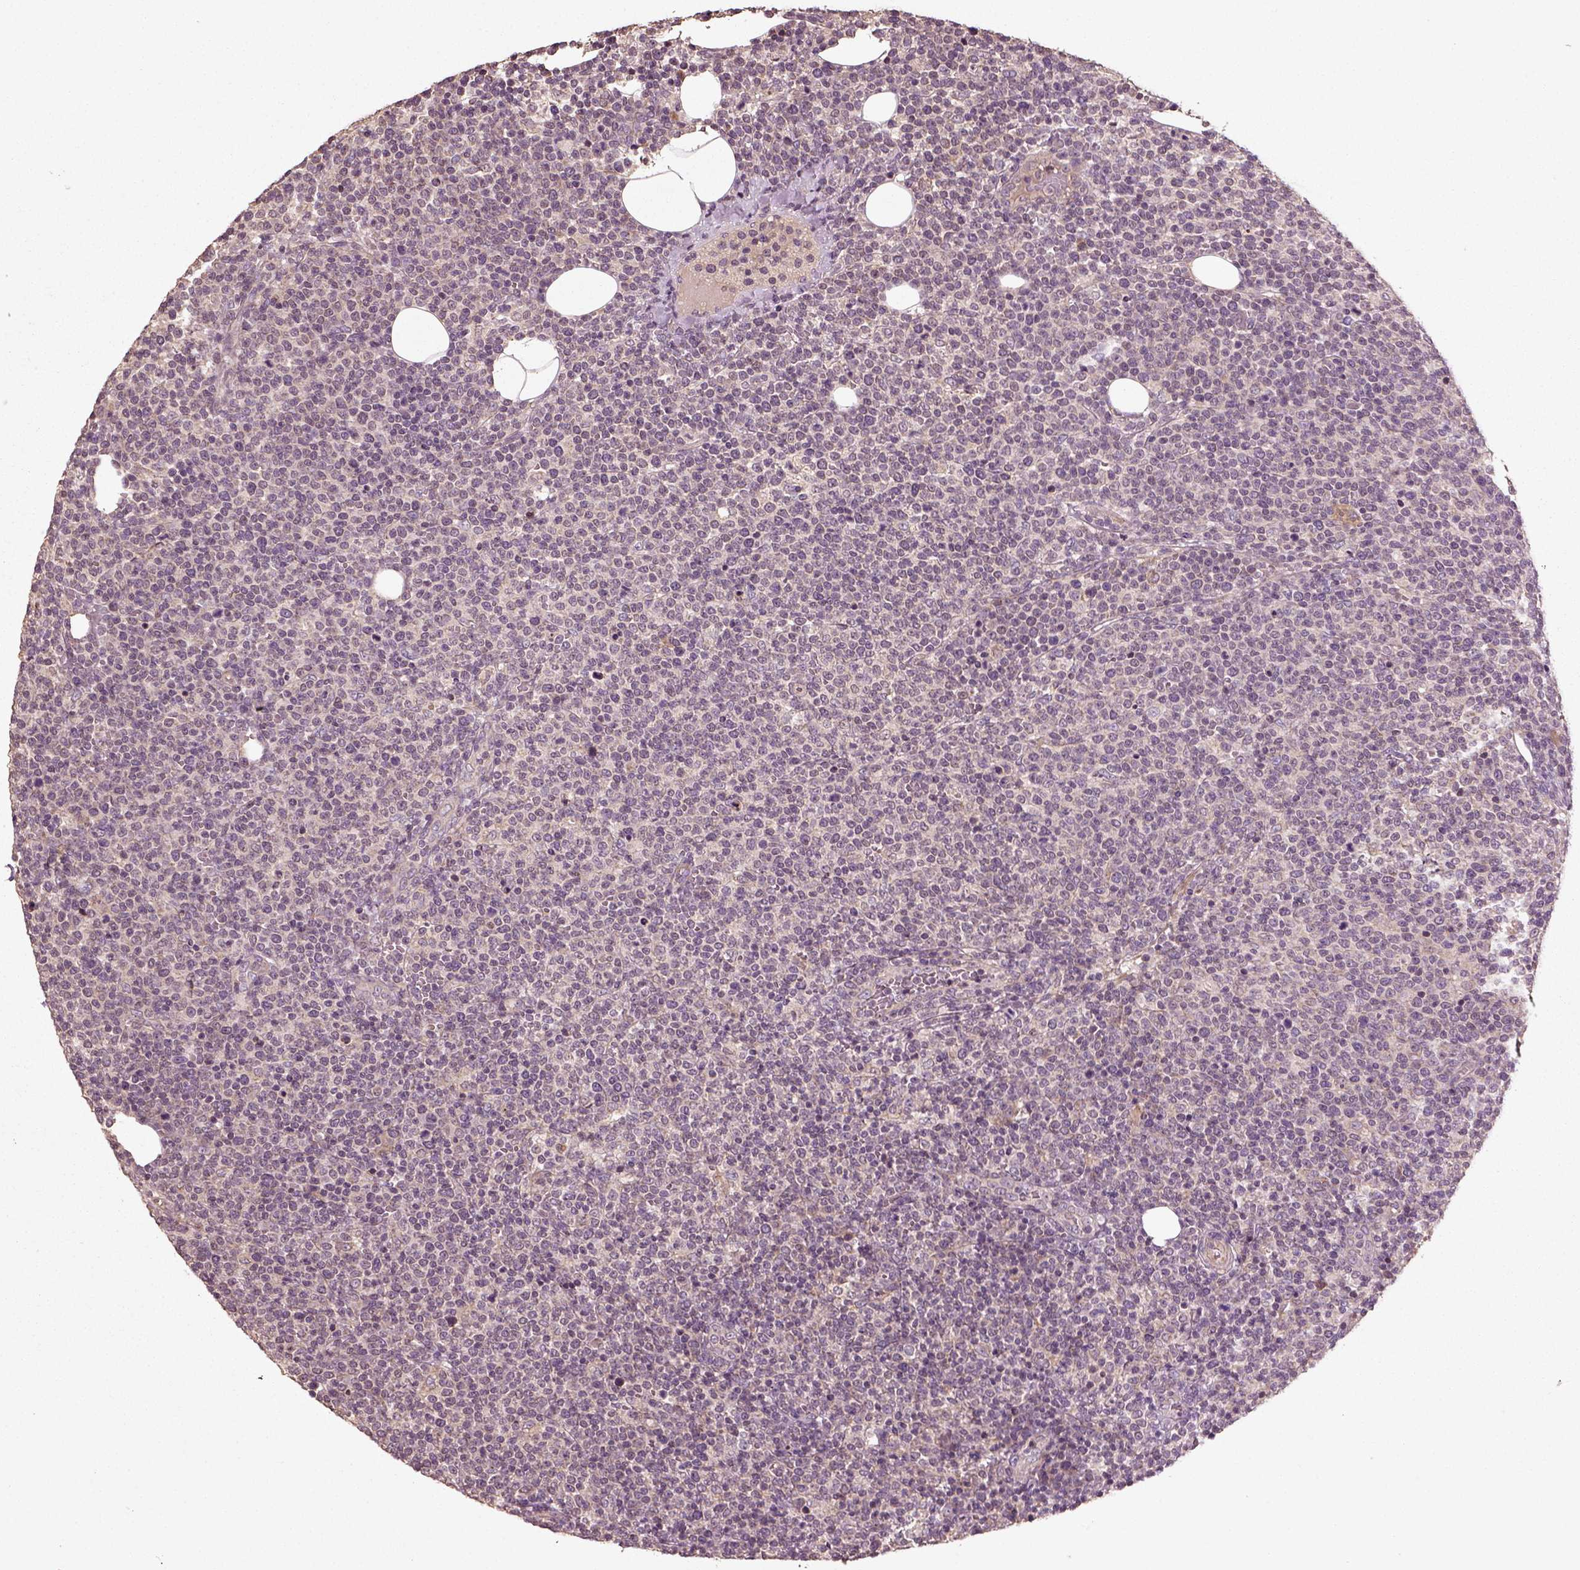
{"staining": {"intensity": "negative", "quantity": "none", "location": "none"}, "tissue": "lymphoma", "cell_type": "Tumor cells", "image_type": "cancer", "snomed": [{"axis": "morphology", "description": "Malignant lymphoma, non-Hodgkin's type, High grade"}, {"axis": "topography", "description": "Lymph node"}], "caption": "A photomicrograph of high-grade malignant lymphoma, non-Hodgkin's type stained for a protein demonstrates no brown staining in tumor cells.", "gene": "ERV3-1", "patient": {"sex": "male", "age": 61}}